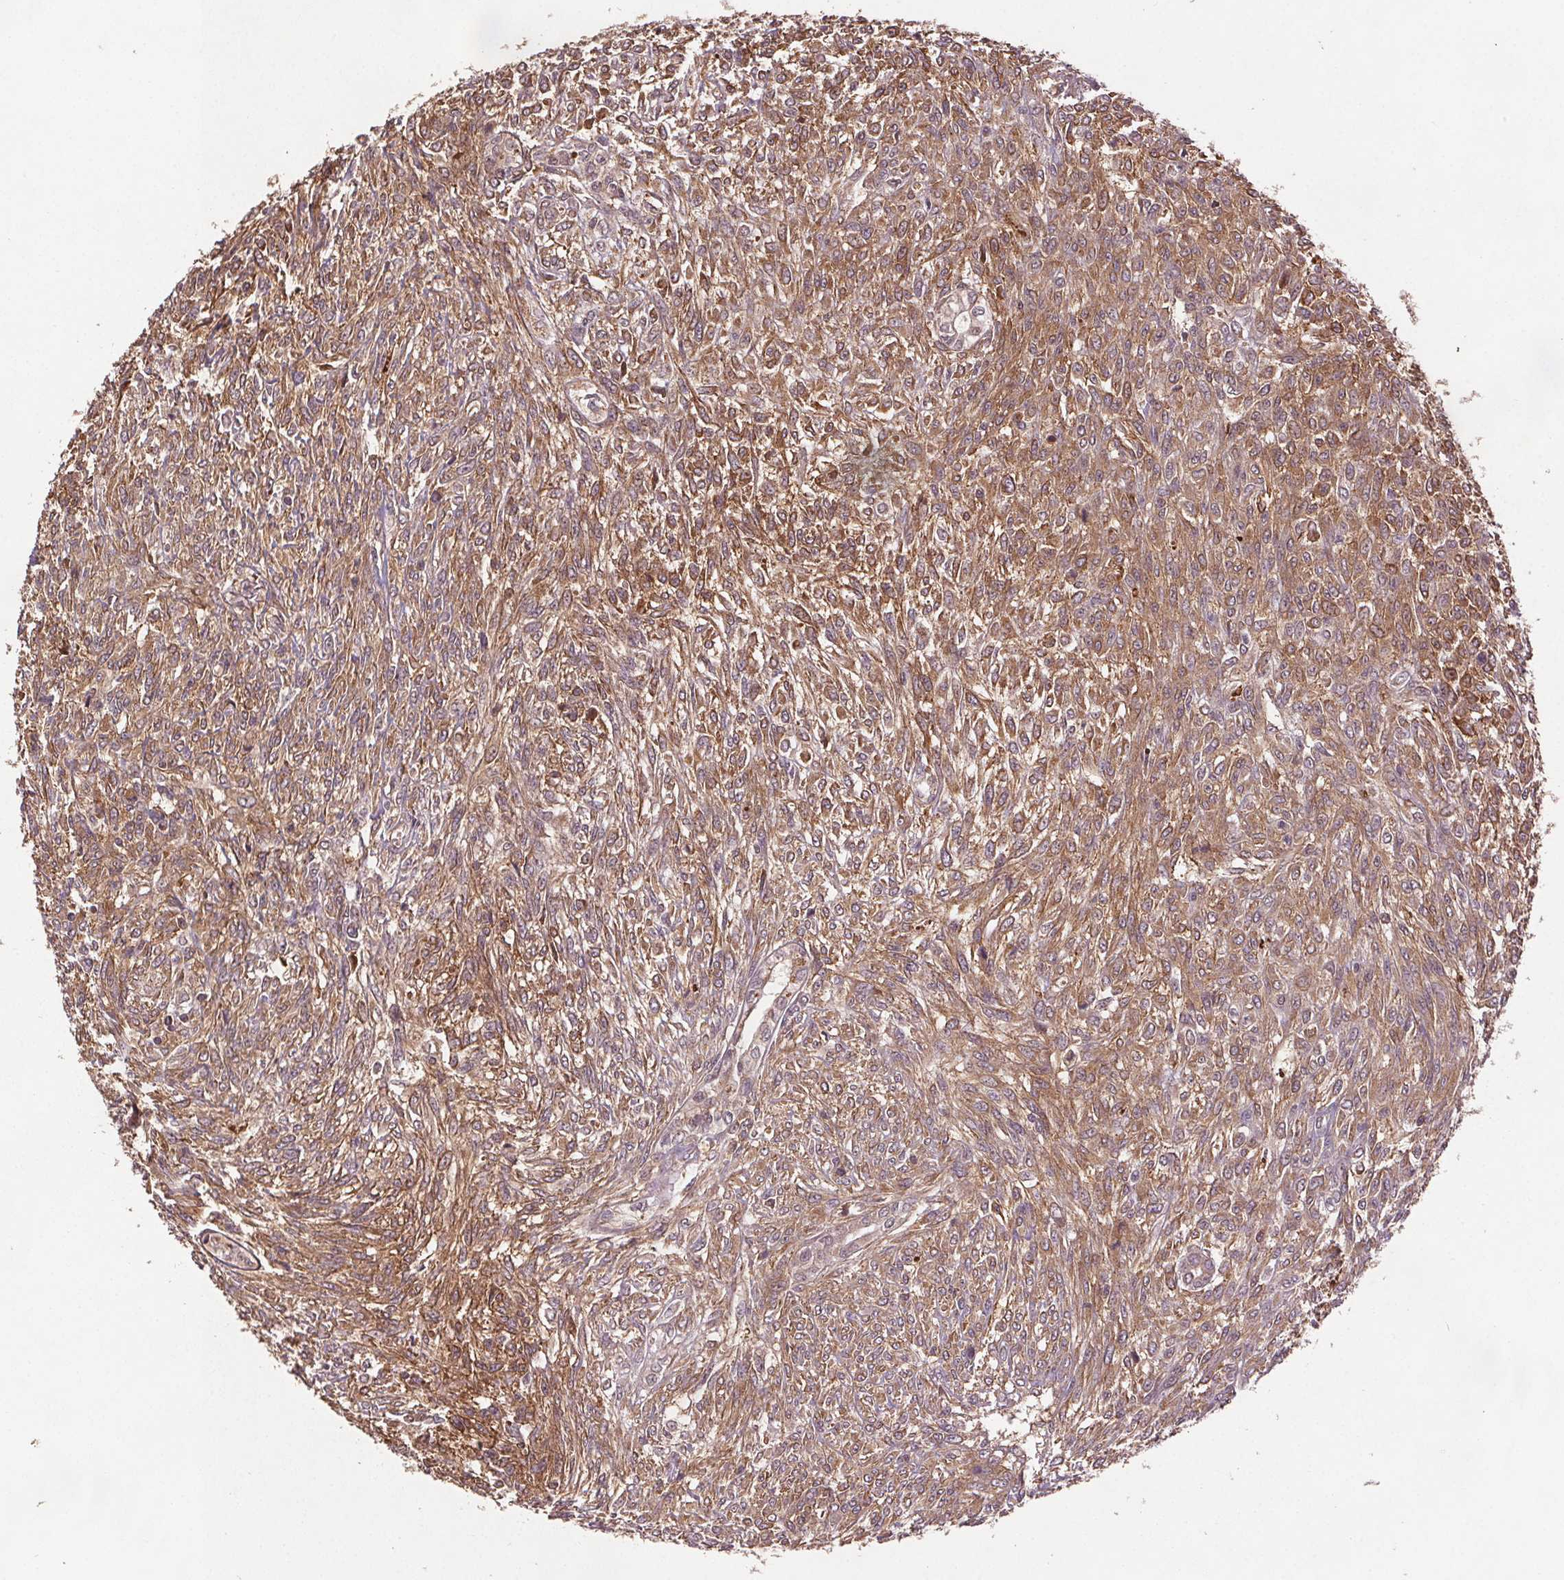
{"staining": {"intensity": "moderate", "quantity": ">75%", "location": "cytoplasmic/membranous"}, "tissue": "renal cancer", "cell_type": "Tumor cells", "image_type": "cancer", "snomed": [{"axis": "morphology", "description": "Adenocarcinoma, NOS"}, {"axis": "topography", "description": "Kidney"}], "caption": "Human renal cancer stained with a brown dye reveals moderate cytoplasmic/membranous positive expression in about >75% of tumor cells.", "gene": "SEC14L2", "patient": {"sex": "male", "age": 58}}